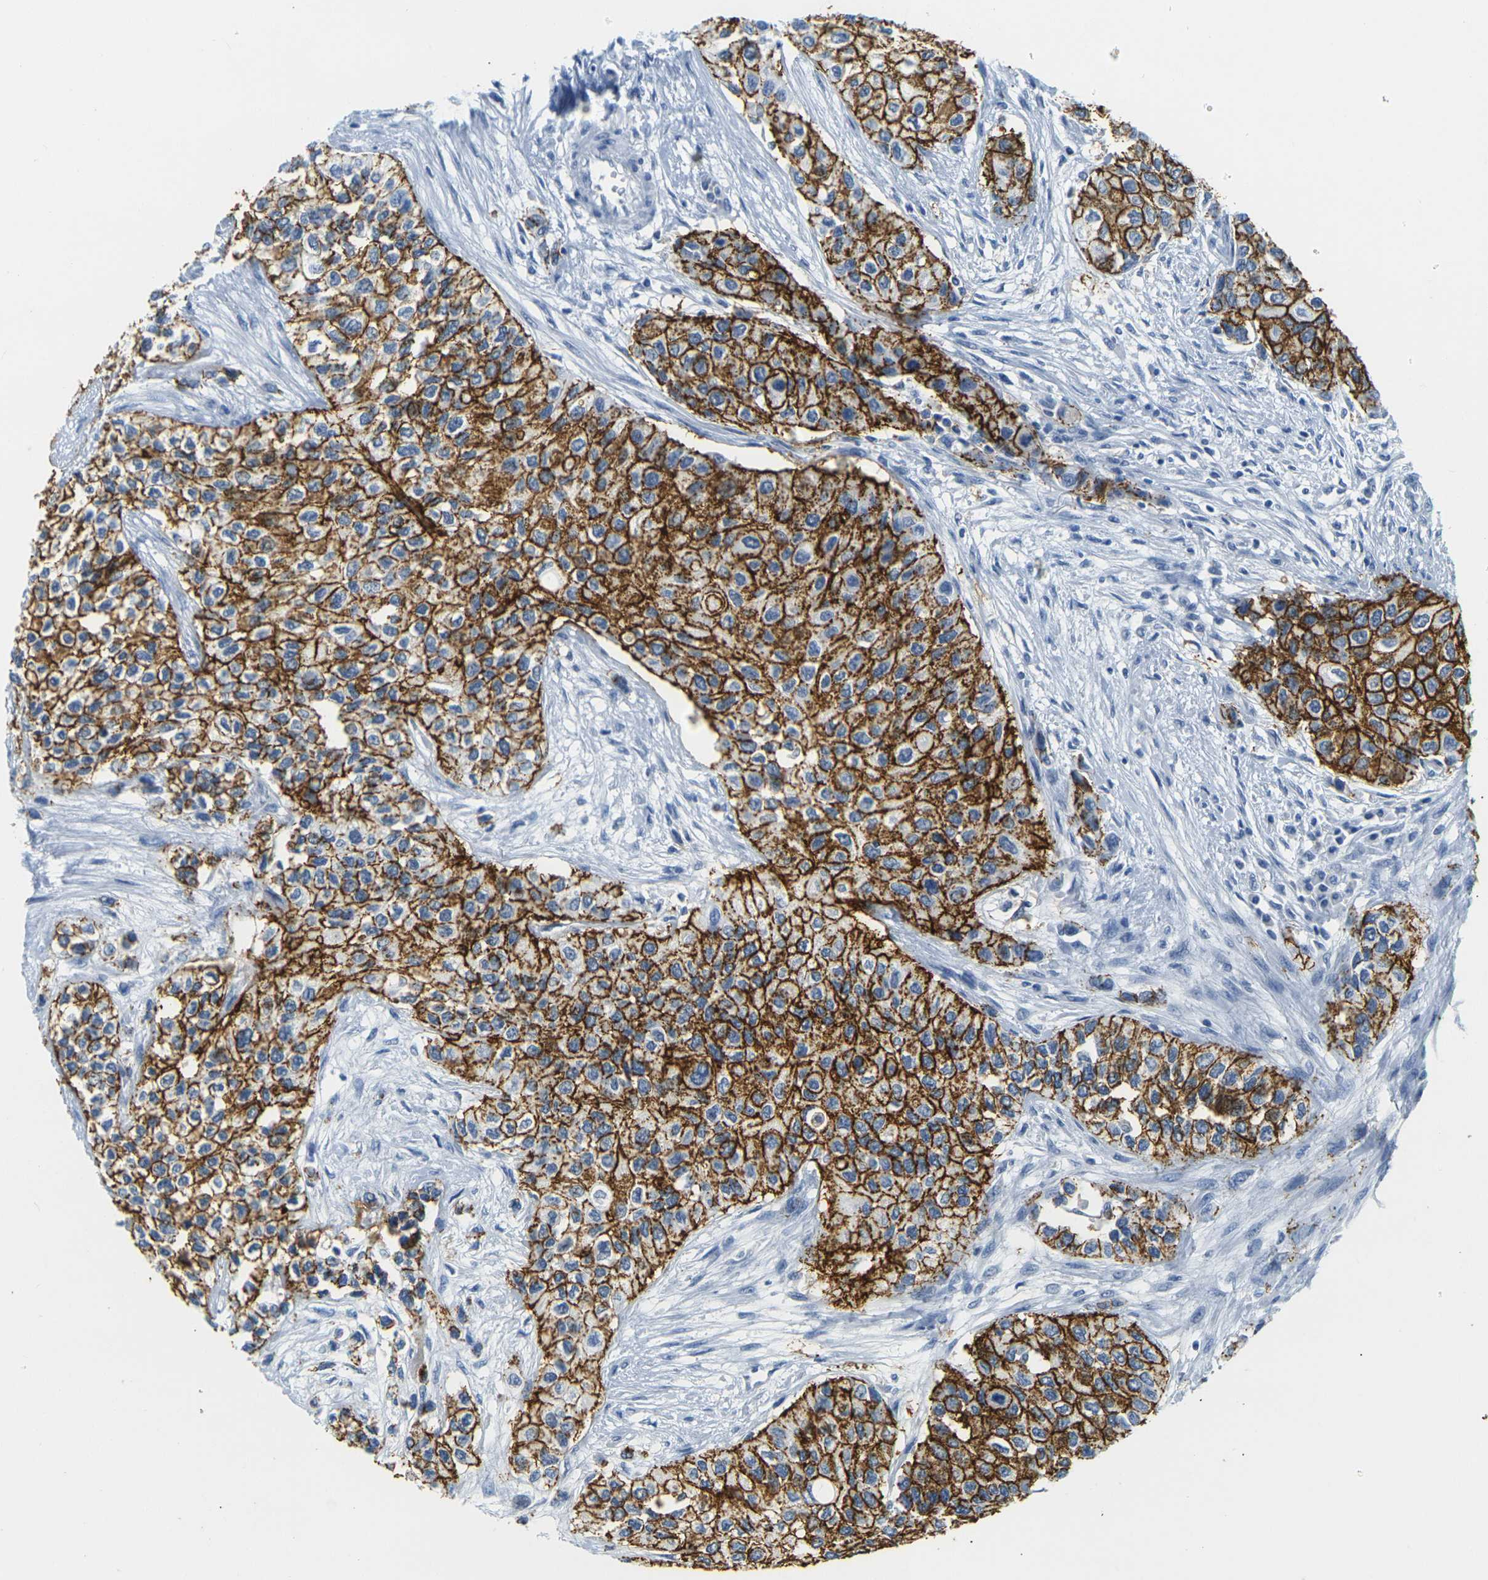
{"staining": {"intensity": "strong", "quantity": ">75%", "location": "cytoplasmic/membranous"}, "tissue": "urothelial cancer", "cell_type": "Tumor cells", "image_type": "cancer", "snomed": [{"axis": "morphology", "description": "Urothelial carcinoma, High grade"}, {"axis": "topography", "description": "Urinary bladder"}], "caption": "This is a photomicrograph of IHC staining of high-grade urothelial carcinoma, which shows strong positivity in the cytoplasmic/membranous of tumor cells.", "gene": "CLDN7", "patient": {"sex": "female", "age": 56}}